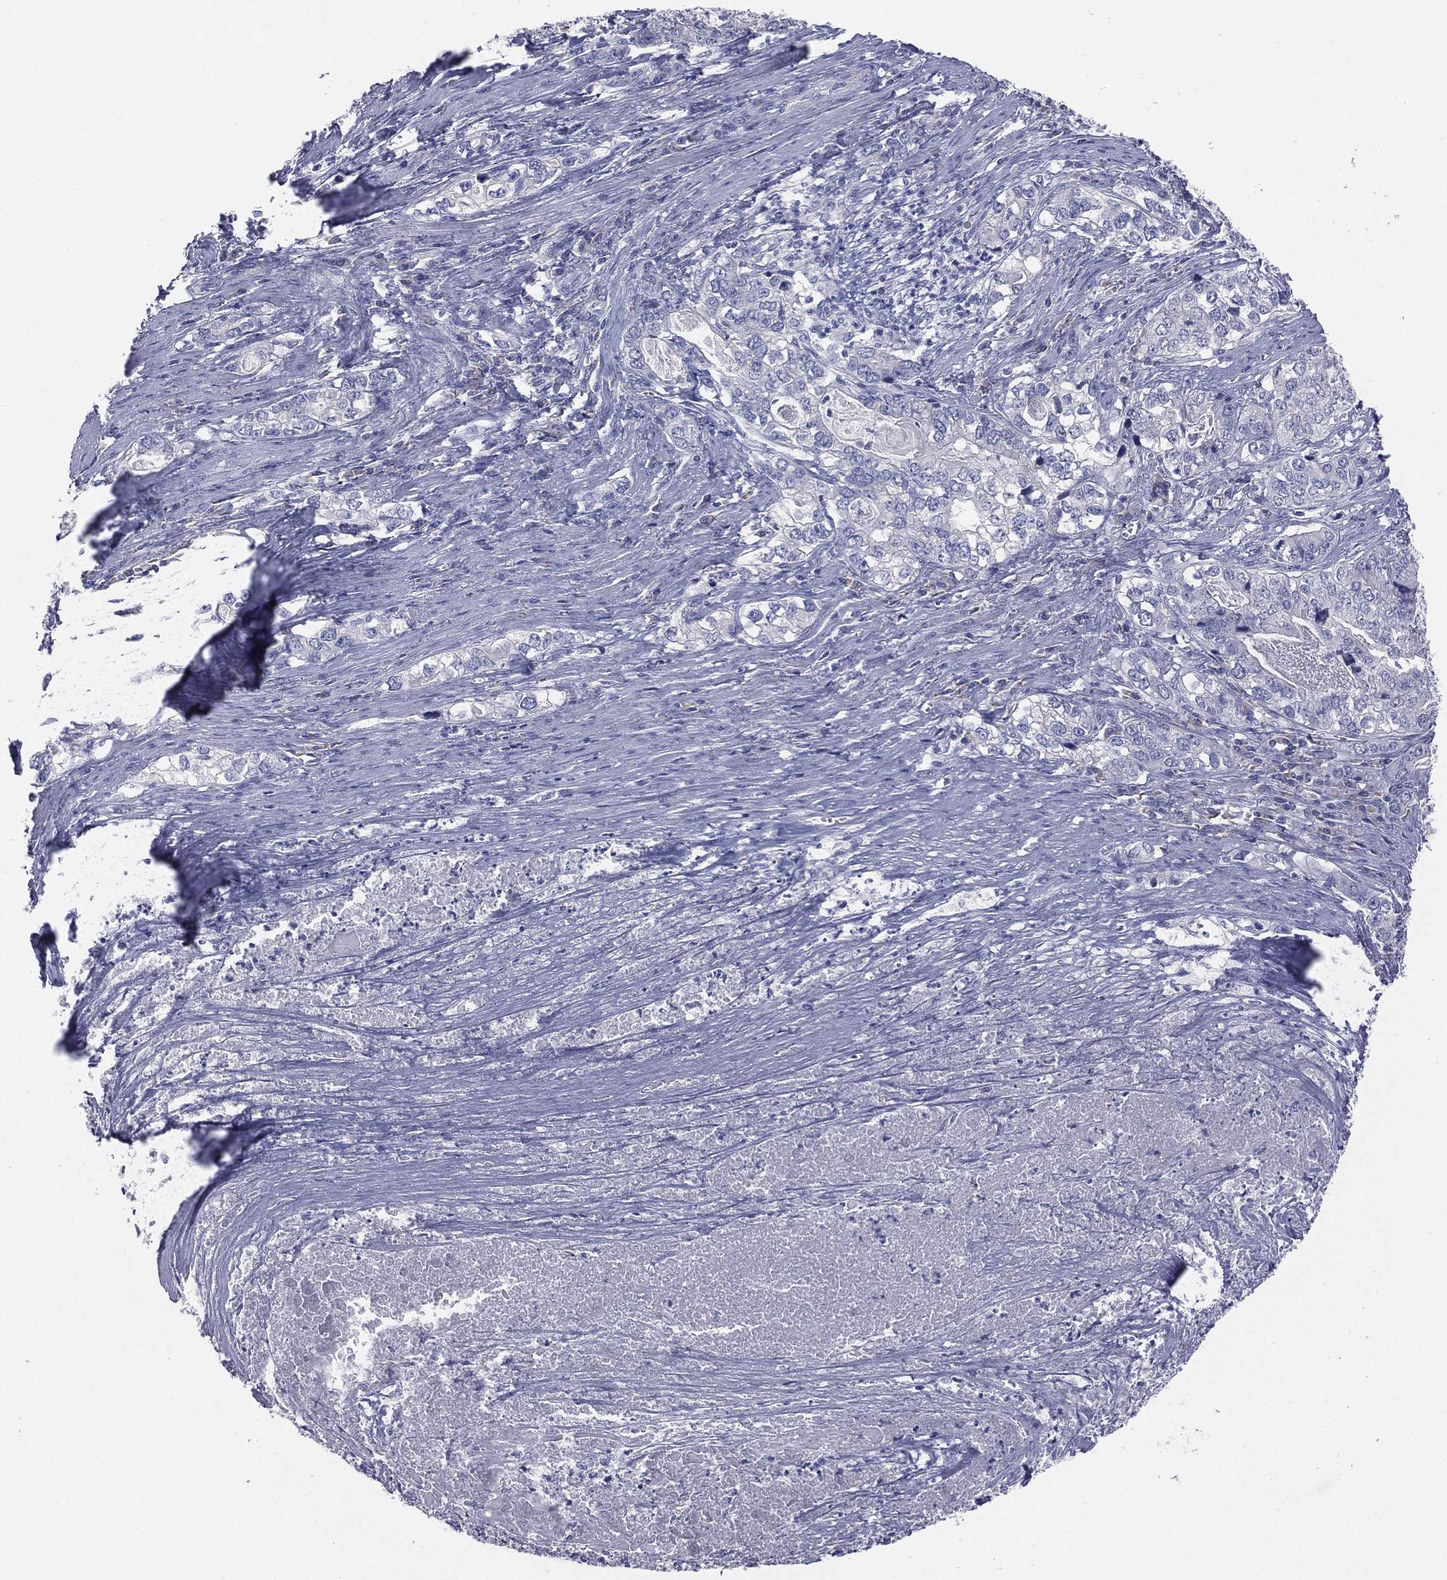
{"staining": {"intensity": "negative", "quantity": "none", "location": "none"}, "tissue": "stomach cancer", "cell_type": "Tumor cells", "image_type": "cancer", "snomed": [{"axis": "morphology", "description": "Adenocarcinoma, NOS"}, {"axis": "topography", "description": "Stomach, lower"}], "caption": "This image is of stomach cancer (adenocarcinoma) stained with immunohistochemistry to label a protein in brown with the nuclei are counter-stained blue. There is no staining in tumor cells.", "gene": "STK31", "patient": {"sex": "female", "age": 72}}